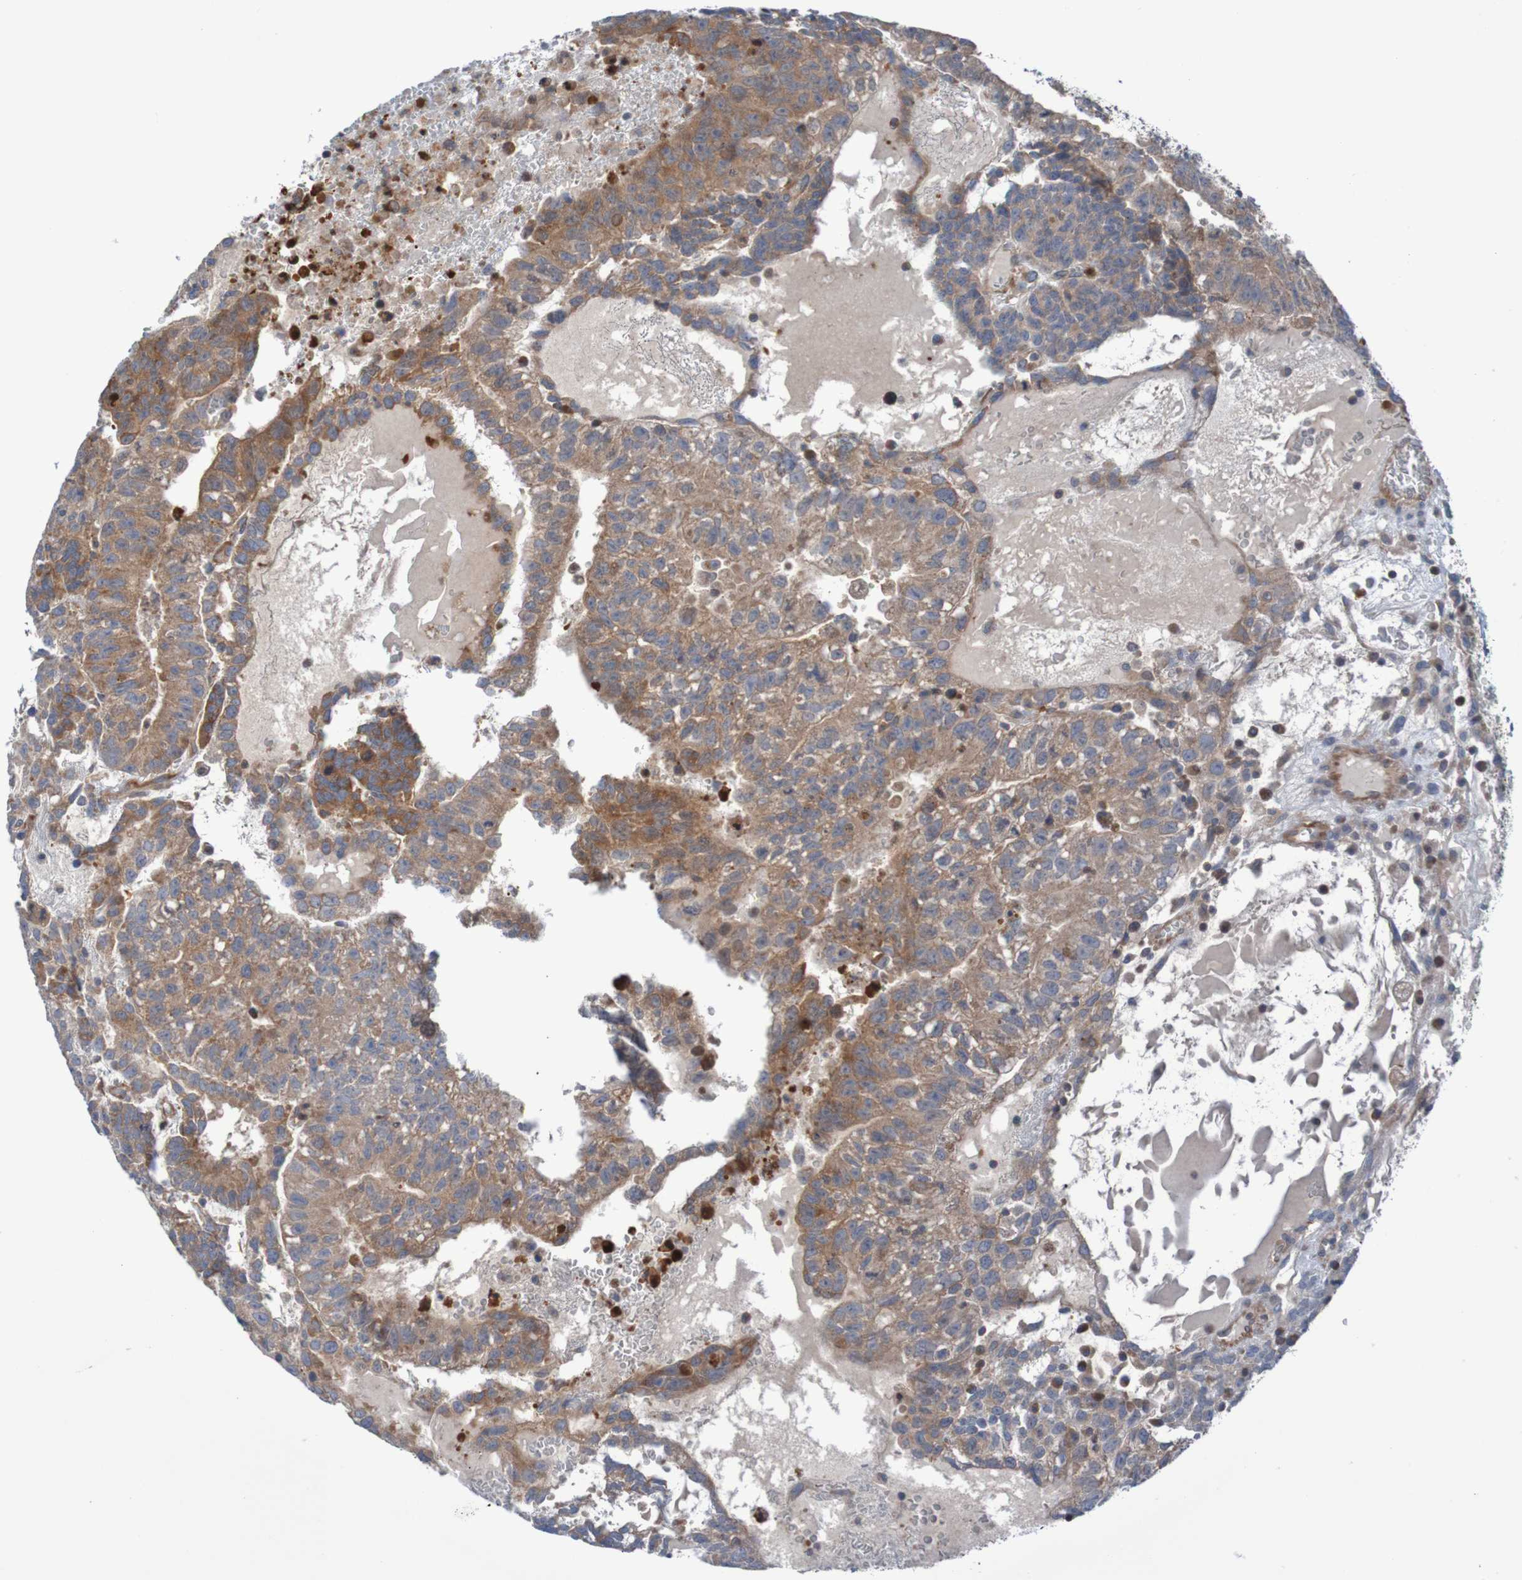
{"staining": {"intensity": "moderate", "quantity": ">75%", "location": "cytoplasmic/membranous"}, "tissue": "testis cancer", "cell_type": "Tumor cells", "image_type": "cancer", "snomed": [{"axis": "morphology", "description": "Seminoma, NOS"}, {"axis": "morphology", "description": "Carcinoma, Embryonal, NOS"}, {"axis": "topography", "description": "Testis"}], "caption": "IHC histopathology image of testis cancer stained for a protein (brown), which displays medium levels of moderate cytoplasmic/membranous positivity in about >75% of tumor cells.", "gene": "ANGPT4", "patient": {"sex": "male", "age": 52}}